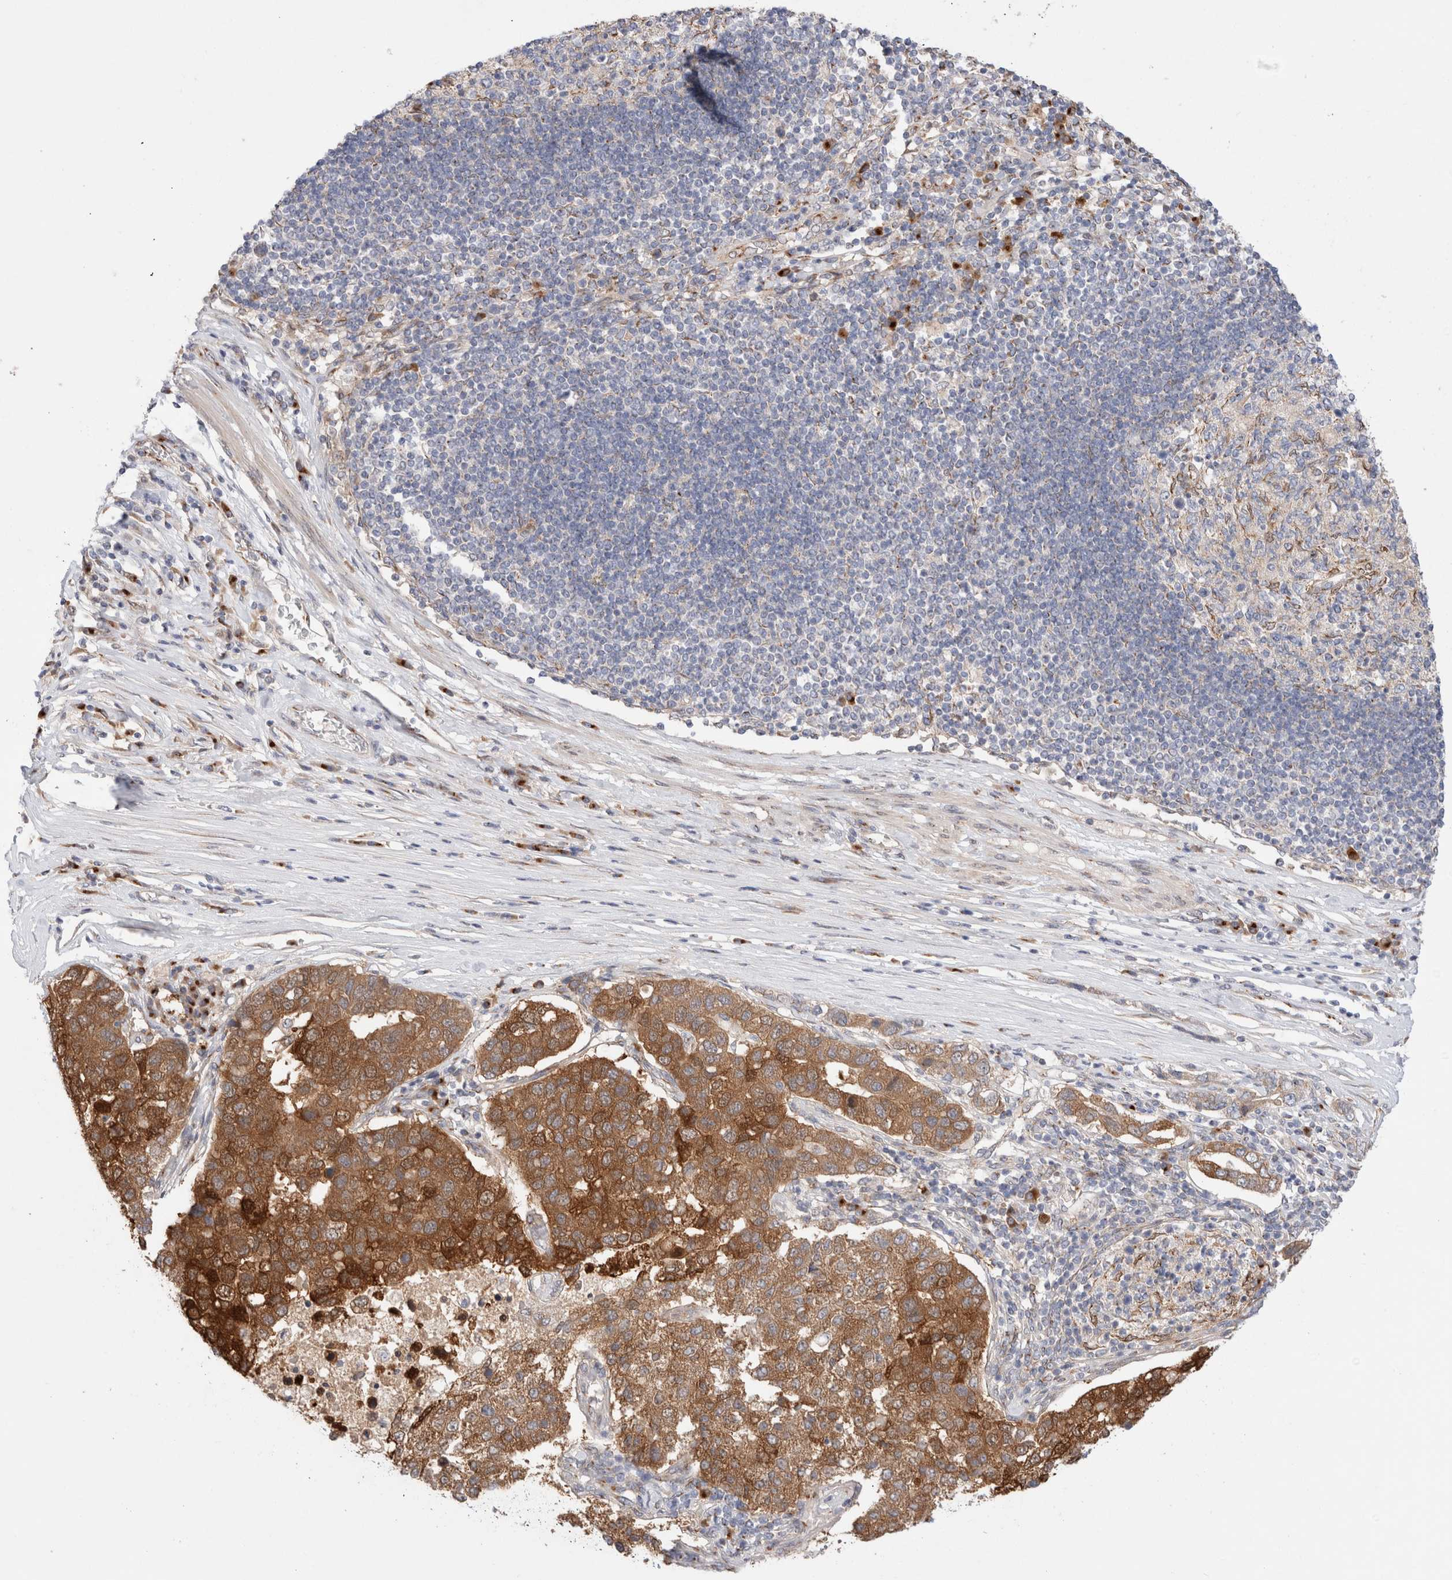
{"staining": {"intensity": "moderate", "quantity": ">75%", "location": "cytoplasmic/membranous"}, "tissue": "pancreatic cancer", "cell_type": "Tumor cells", "image_type": "cancer", "snomed": [{"axis": "morphology", "description": "Adenocarcinoma, NOS"}, {"axis": "topography", "description": "Pancreas"}], "caption": "A high-resolution histopathology image shows IHC staining of pancreatic cancer, which shows moderate cytoplasmic/membranous expression in approximately >75% of tumor cells. The staining was performed using DAB to visualize the protein expression in brown, while the nuclei were stained in blue with hematoxylin (Magnification: 20x).", "gene": "LMAN2L", "patient": {"sex": "female", "age": 61}}